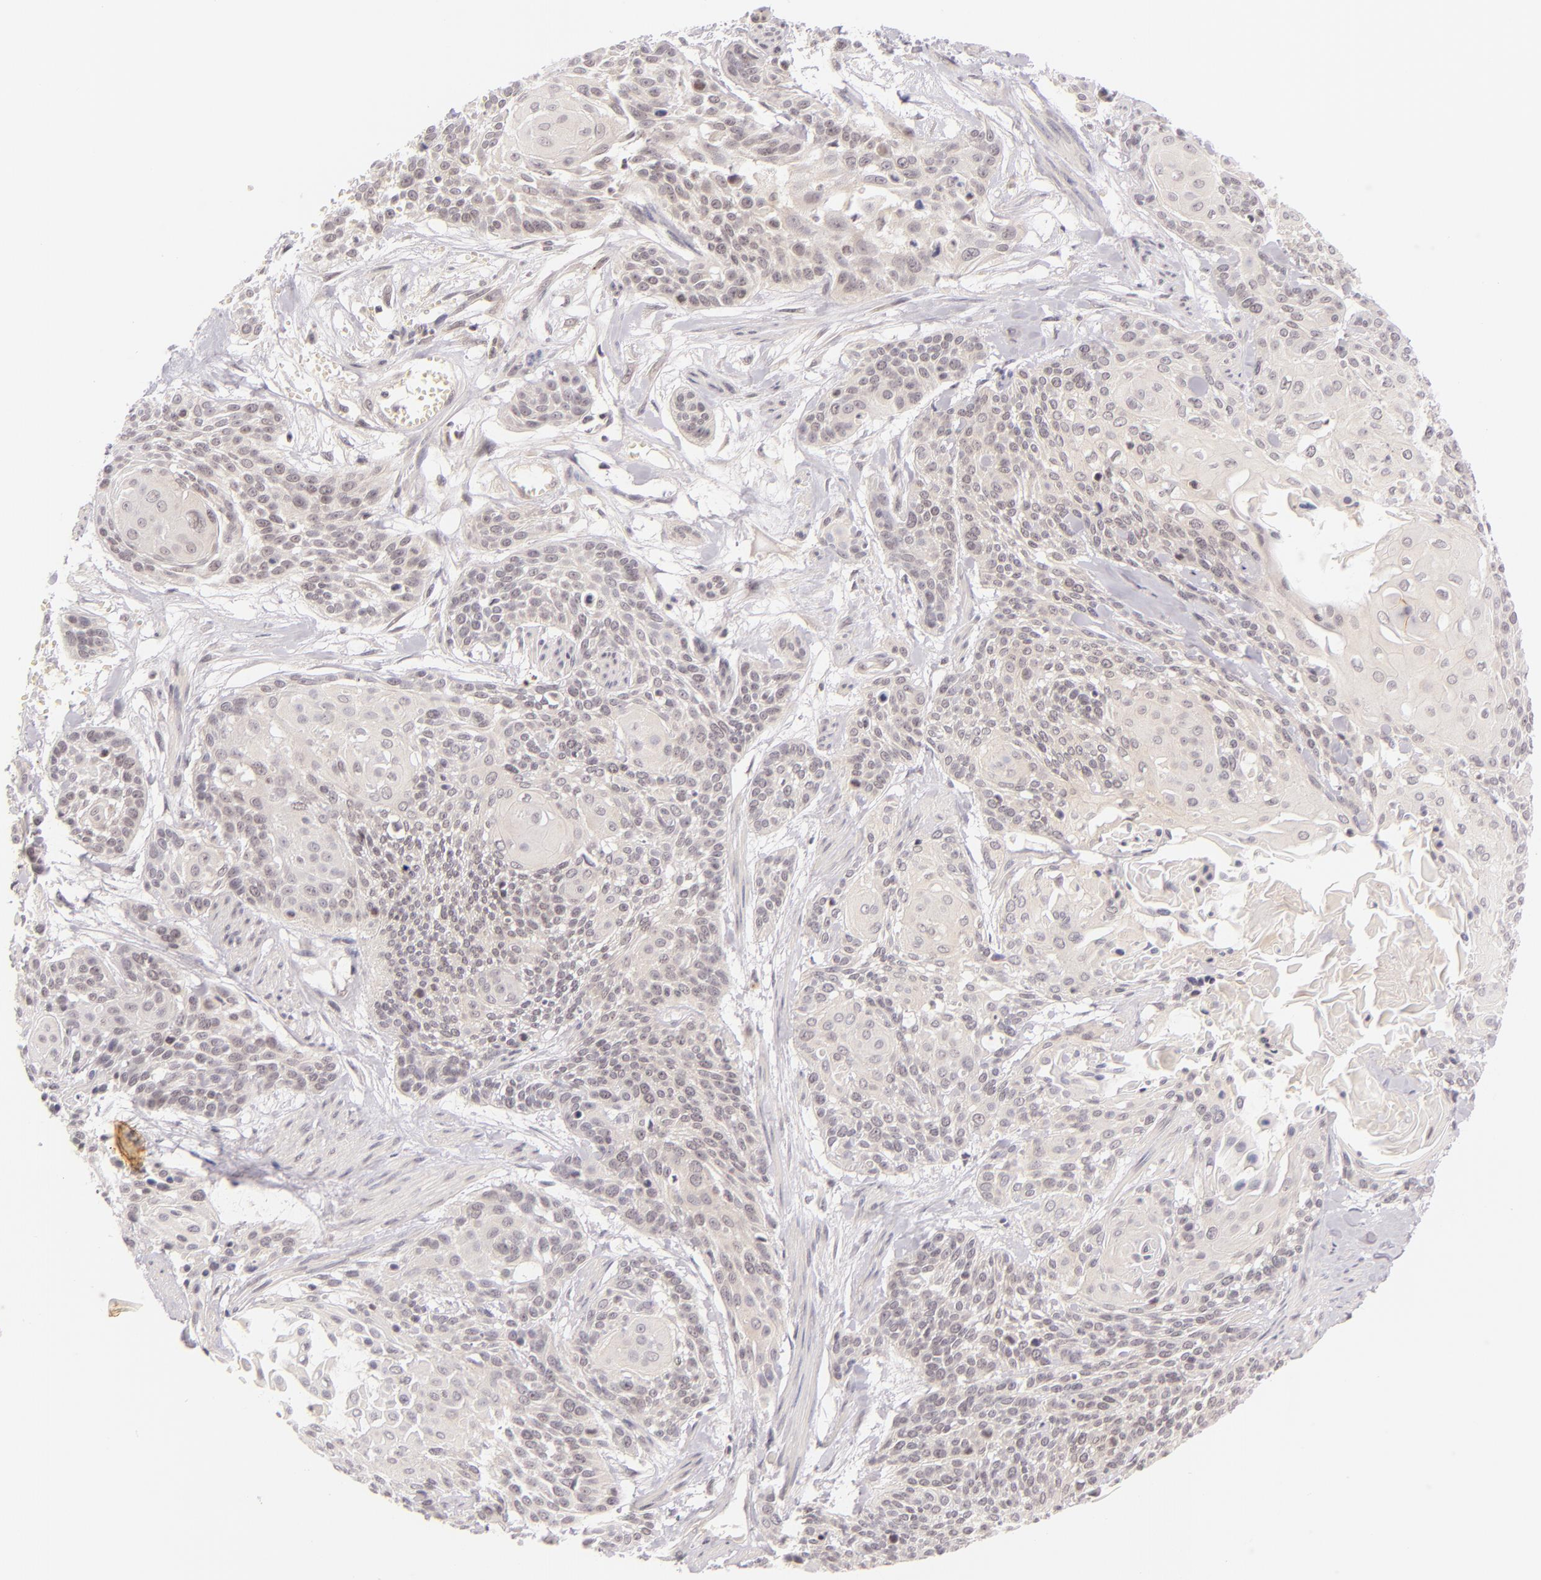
{"staining": {"intensity": "negative", "quantity": "none", "location": "none"}, "tissue": "cervical cancer", "cell_type": "Tumor cells", "image_type": "cancer", "snomed": [{"axis": "morphology", "description": "Squamous cell carcinoma, NOS"}, {"axis": "topography", "description": "Cervix"}], "caption": "Tumor cells show no significant protein staining in cervical squamous cell carcinoma.", "gene": "CASP8", "patient": {"sex": "female", "age": 57}}